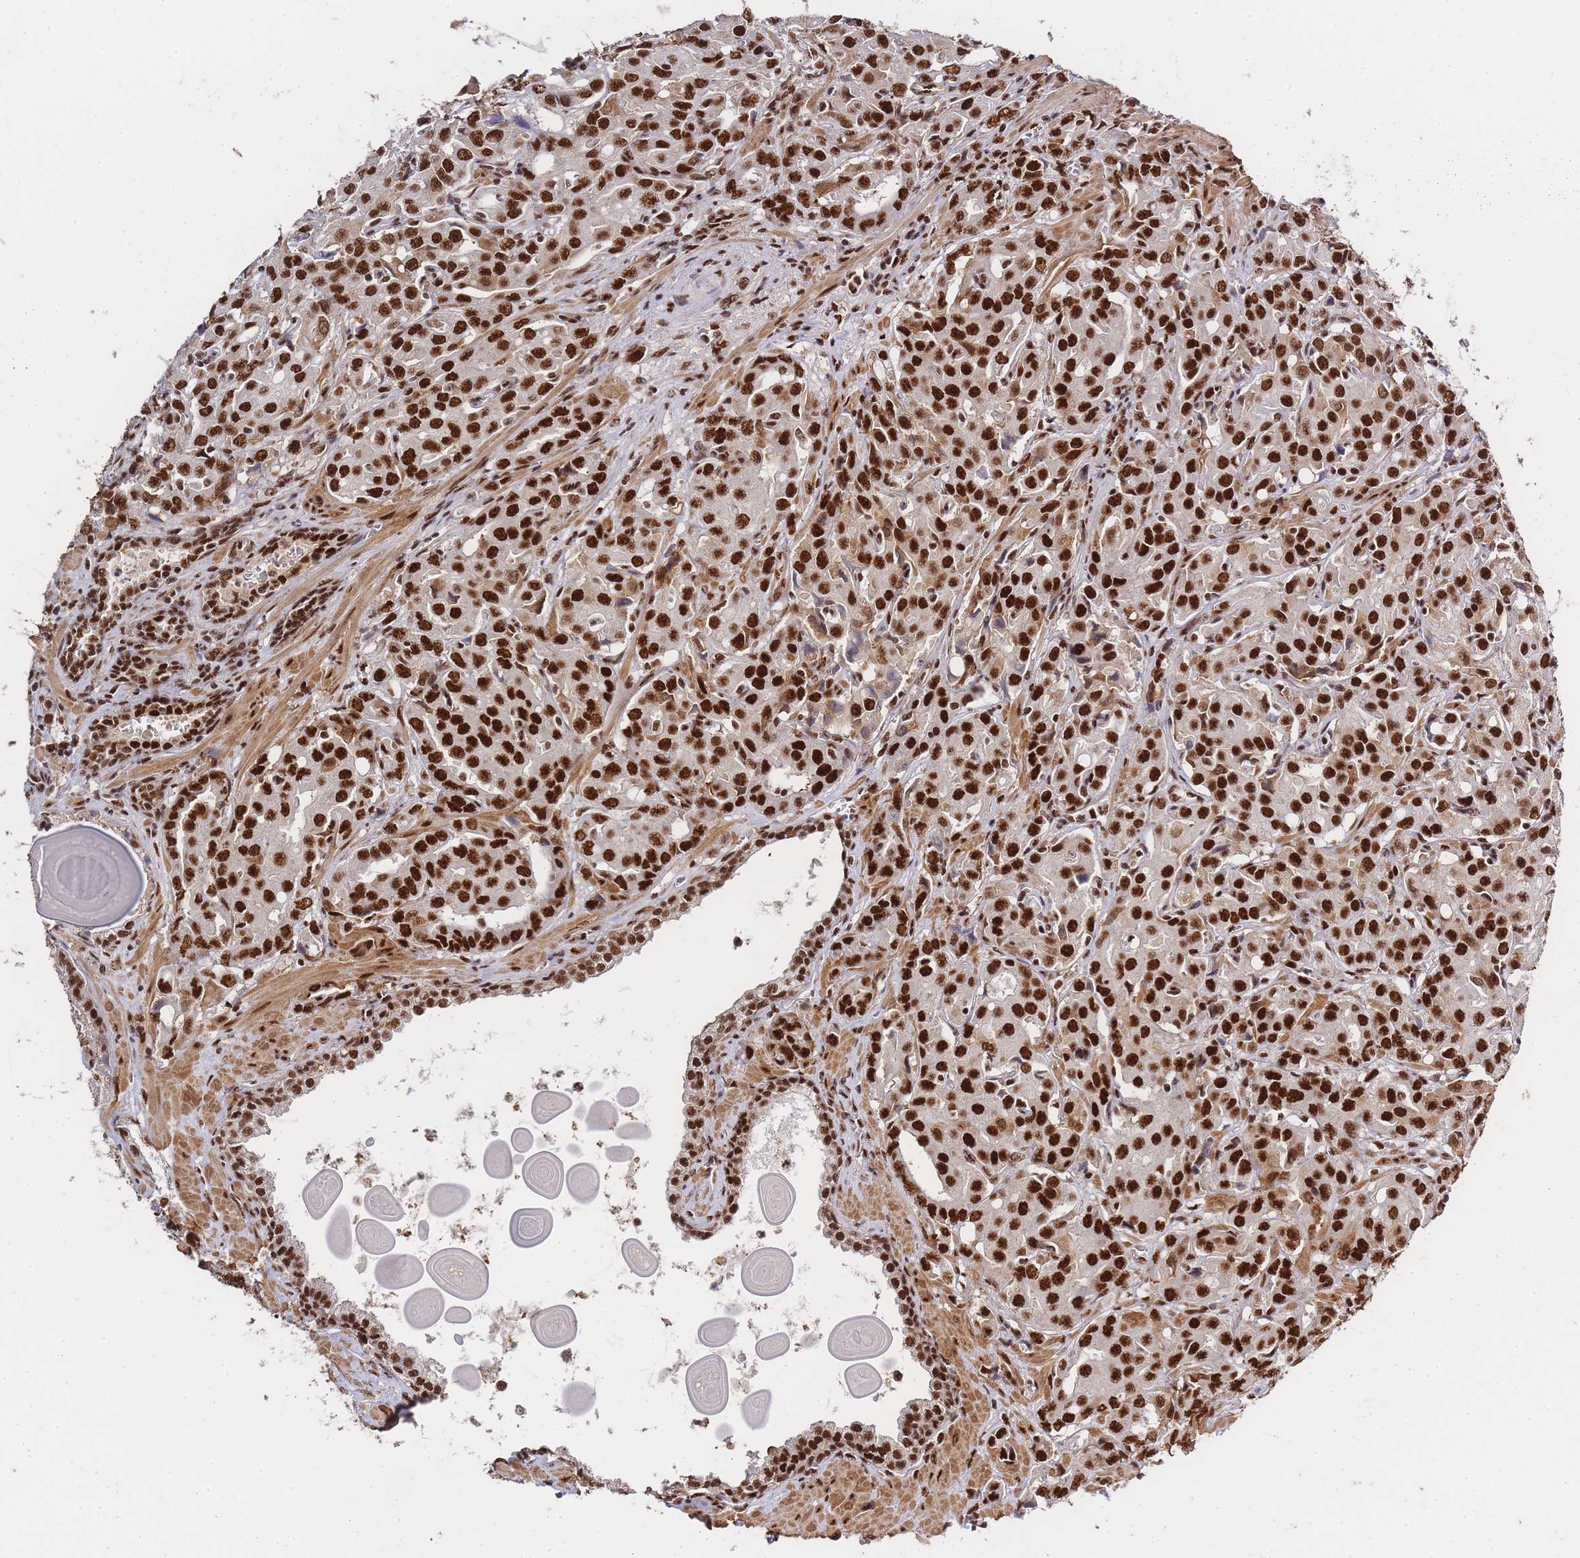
{"staining": {"intensity": "strong", "quantity": ">75%", "location": "nuclear"}, "tissue": "prostate cancer", "cell_type": "Tumor cells", "image_type": "cancer", "snomed": [{"axis": "morphology", "description": "Adenocarcinoma, High grade"}, {"axis": "topography", "description": "Prostate"}], "caption": "Human prostate high-grade adenocarcinoma stained with a protein marker exhibits strong staining in tumor cells.", "gene": "PRKDC", "patient": {"sex": "male", "age": 68}}